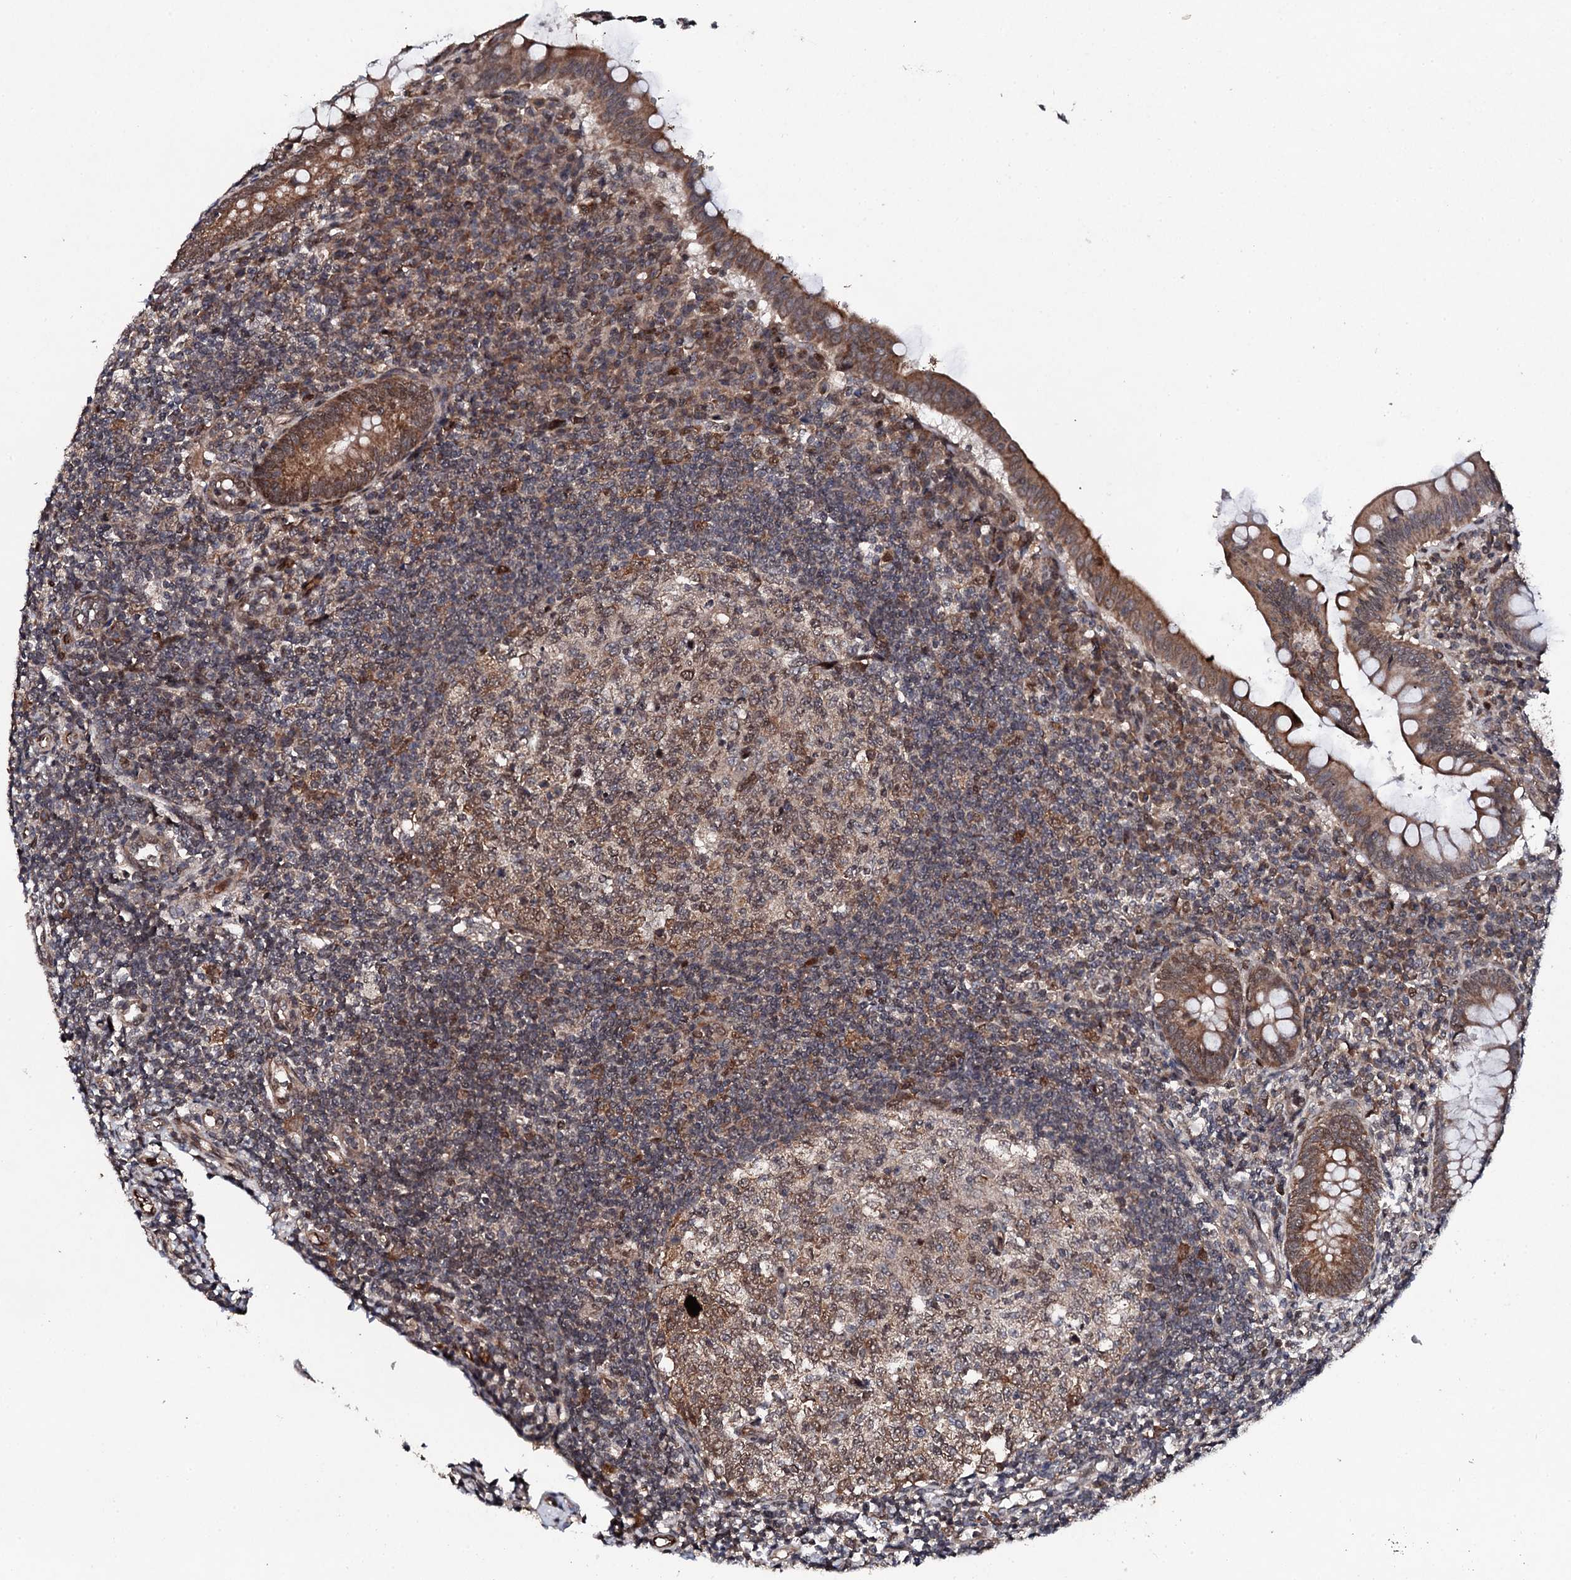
{"staining": {"intensity": "moderate", "quantity": ">75%", "location": "cytoplasmic/membranous"}, "tissue": "appendix", "cell_type": "Glandular cells", "image_type": "normal", "snomed": [{"axis": "morphology", "description": "Normal tissue, NOS"}, {"axis": "topography", "description": "Appendix"}], "caption": "This micrograph demonstrates IHC staining of normal appendix, with medium moderate cytoplasmic/membranous expression in about >75% of glandular cells.", "gene": "FAM111A", "patient": {"sex": "female", "age": 33}}